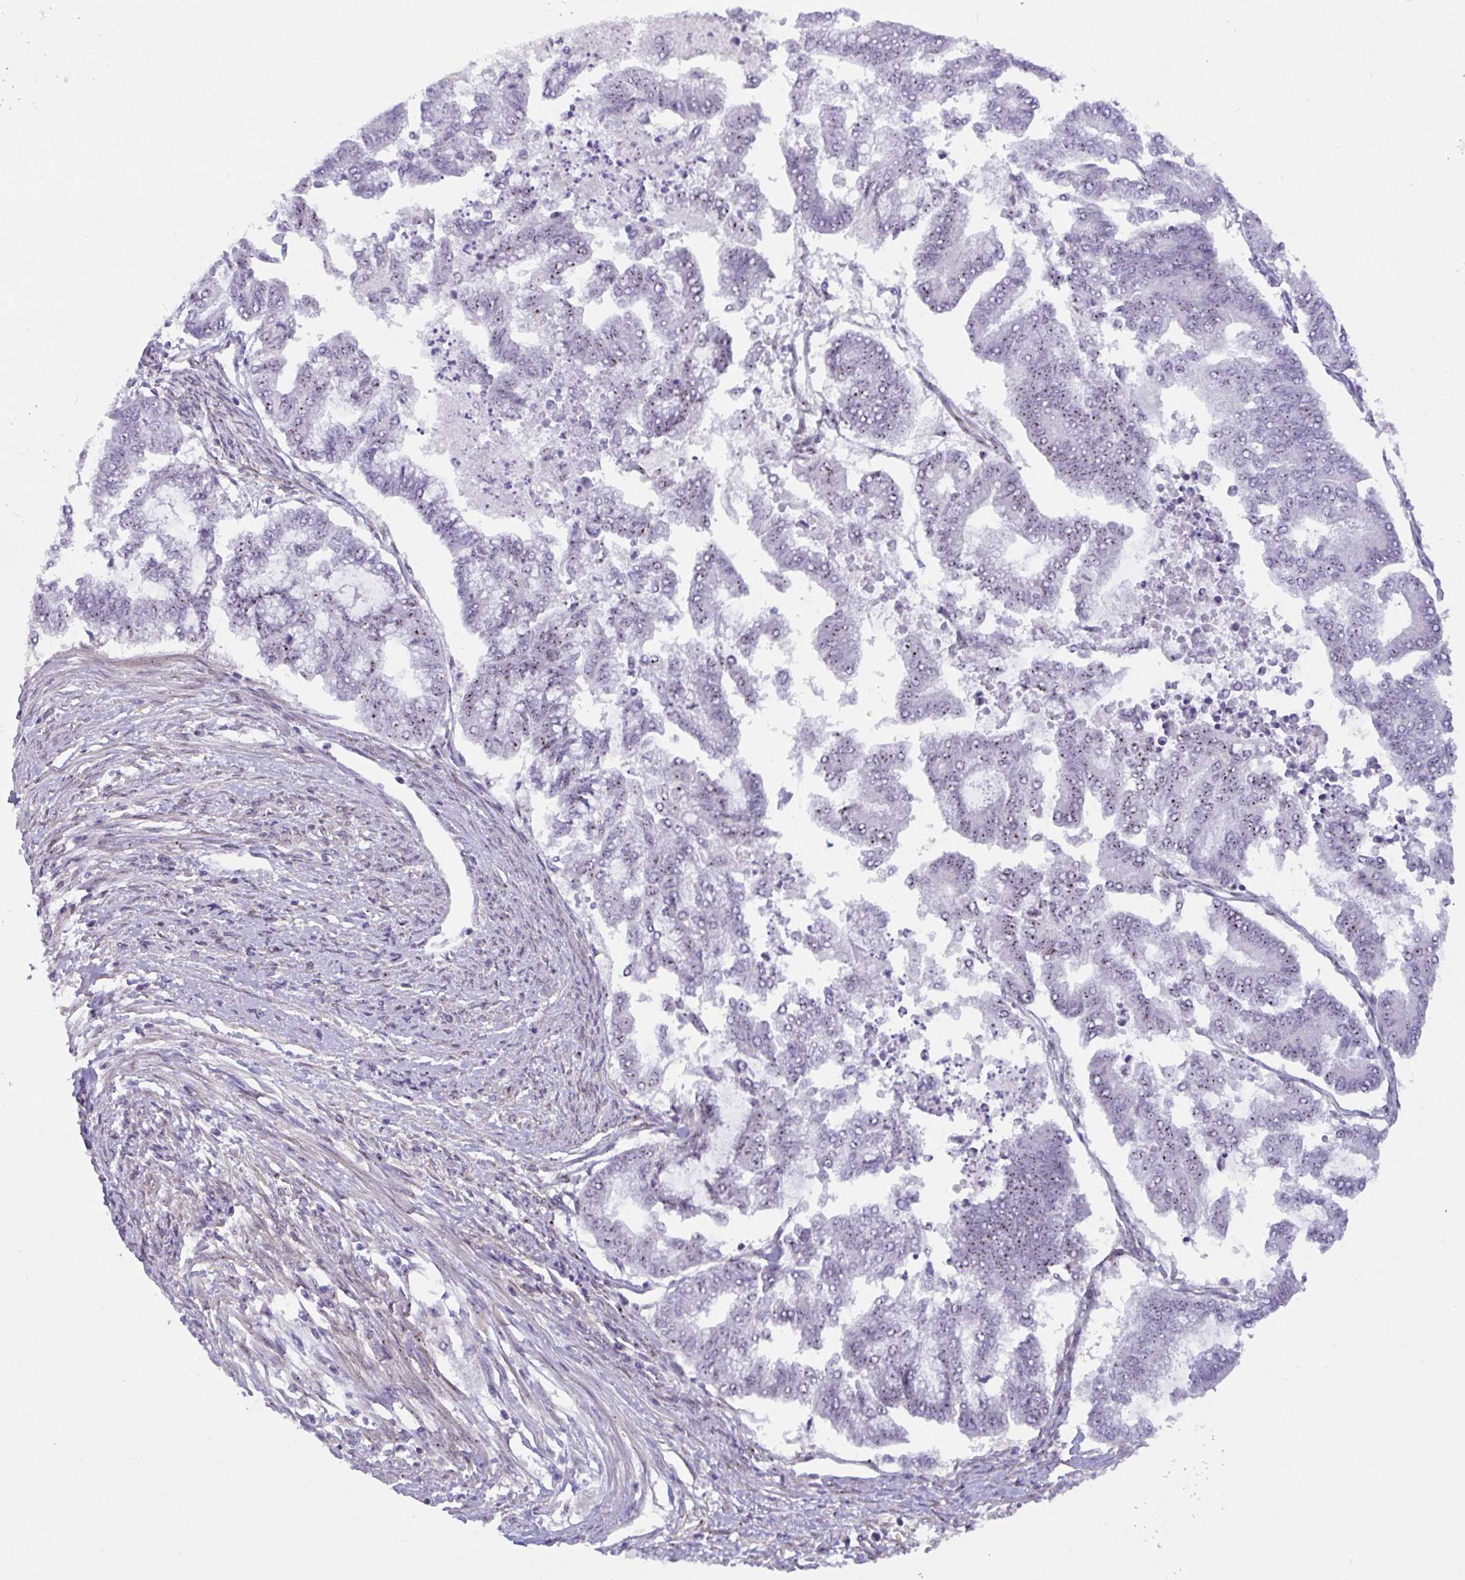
{"staining": {"intensity": "weak", "quantity": "25%-75%", "location": "nuclear"}, "tissue": "endometrial cancer", "cell_type": "Tumor cells", "image_type": "cancer", "snomed": [{"axis": "morphology", "description": "Adenocarcinoma, NOS"}, {"axis": "topography", "description": "Endometrium"}], "caption": "Immunohistochemical staining of adenocarcinoma (endometrial) reveals low levels of weak nuclear protein expression in approximately 25%-75% of tumor cells.", "gene": "MXRA8", "patient": {"sex": "female", "age": 79}}